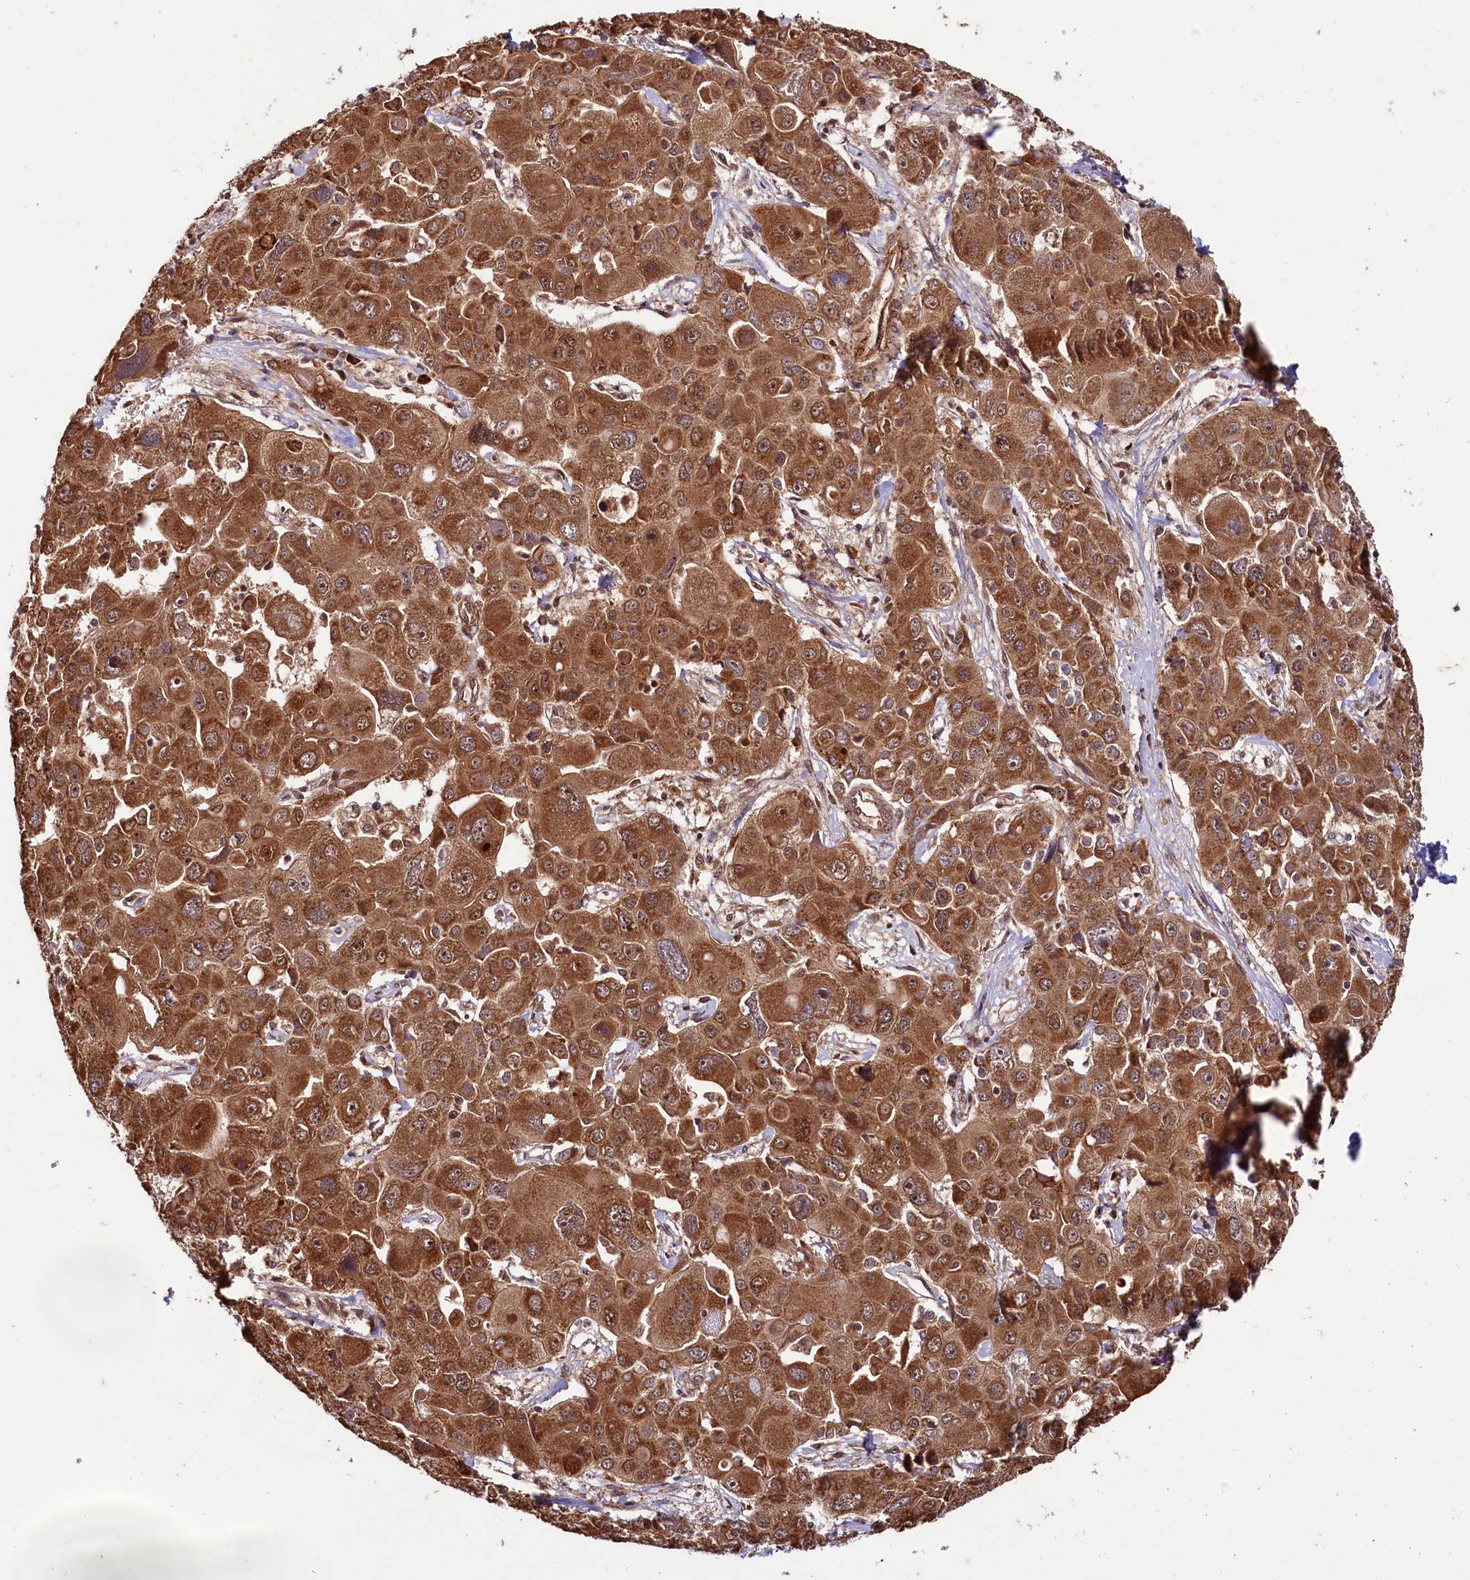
{"staining": {"intensity": "strong", "quantity": ">75%", "location": "cytoplasmic/membranous,nuclear"}, "tissue": "liver cancer", "cell_type": "Tumor cells", "image_type": "cancer", "snomed": [{"axis": "morphology", "description": "Cholangiocarcinoma"}, {"axis": "topography", "description": "Liver"}], "caption": "Strong cytoplasmic/membranous and nuclear positivity for a protein is seen in about >75% of tumor cells of liver cancer using immunohistochemistry.", "gene": "UBE3A", "patient": {"sex": "male", "age": 67}}